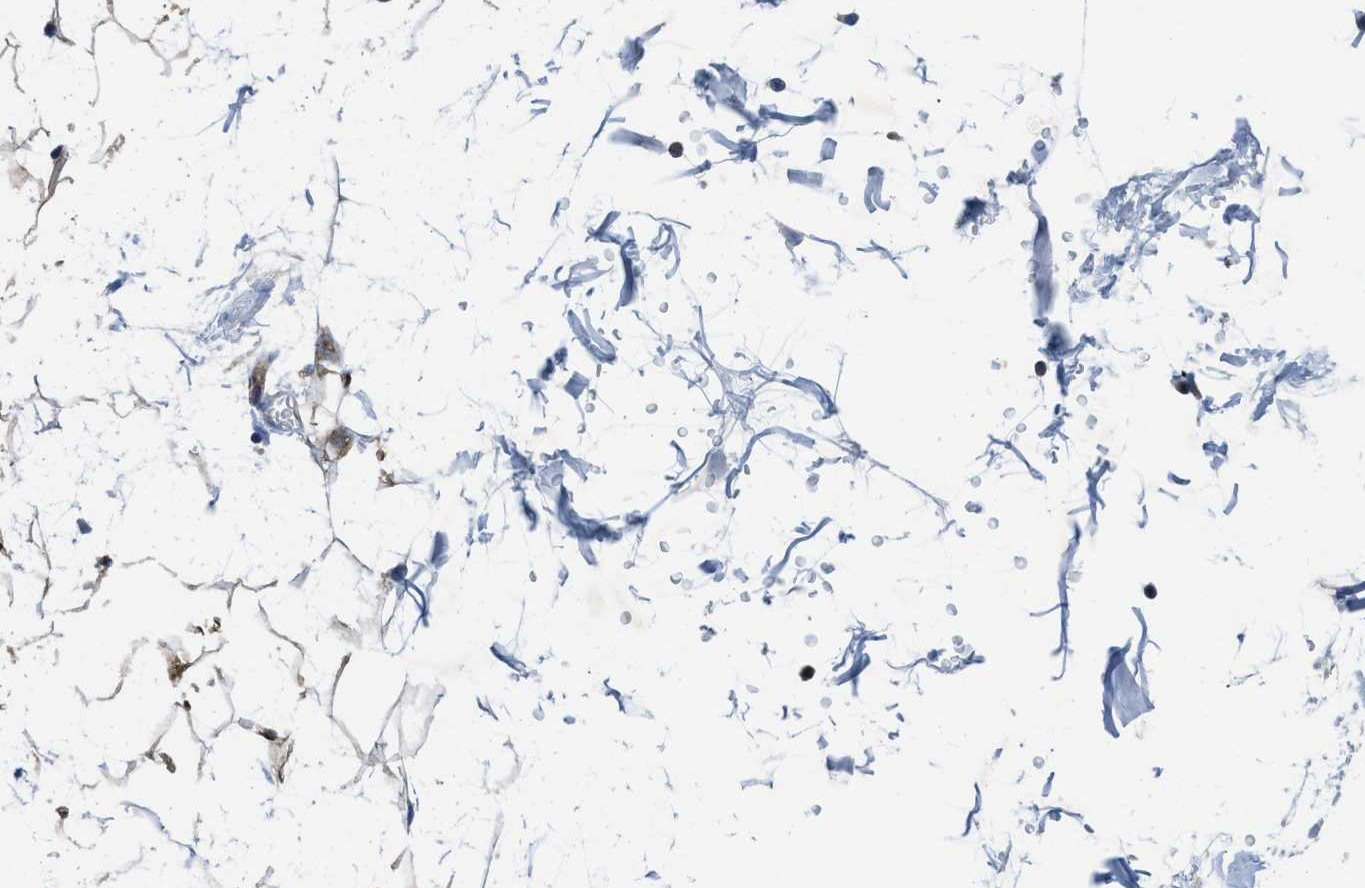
{"staining": {"intensity": "moderate", "quantity": "25%-75%", "location": "cytoplasmic/membranous"}, "tissue": "adipose tissue", "cell_type": "Adipocytes", "image_type": "normal", "snomed": [{"axis": "morphology", "description": "Normal tissue, NOS"}, {"axis": "topography", "description": "Soft tissue"}], "caption": "Protein staining of unremarkable adipose tissue shows moderate cytoplasmic/membranous positivity in approximately 25%-75% of adipocytes. Ihc stains the protein in brown and the nuclei are stained blue.", "gene": "PGR", "patient": {"sex": "male", "age": 72}}